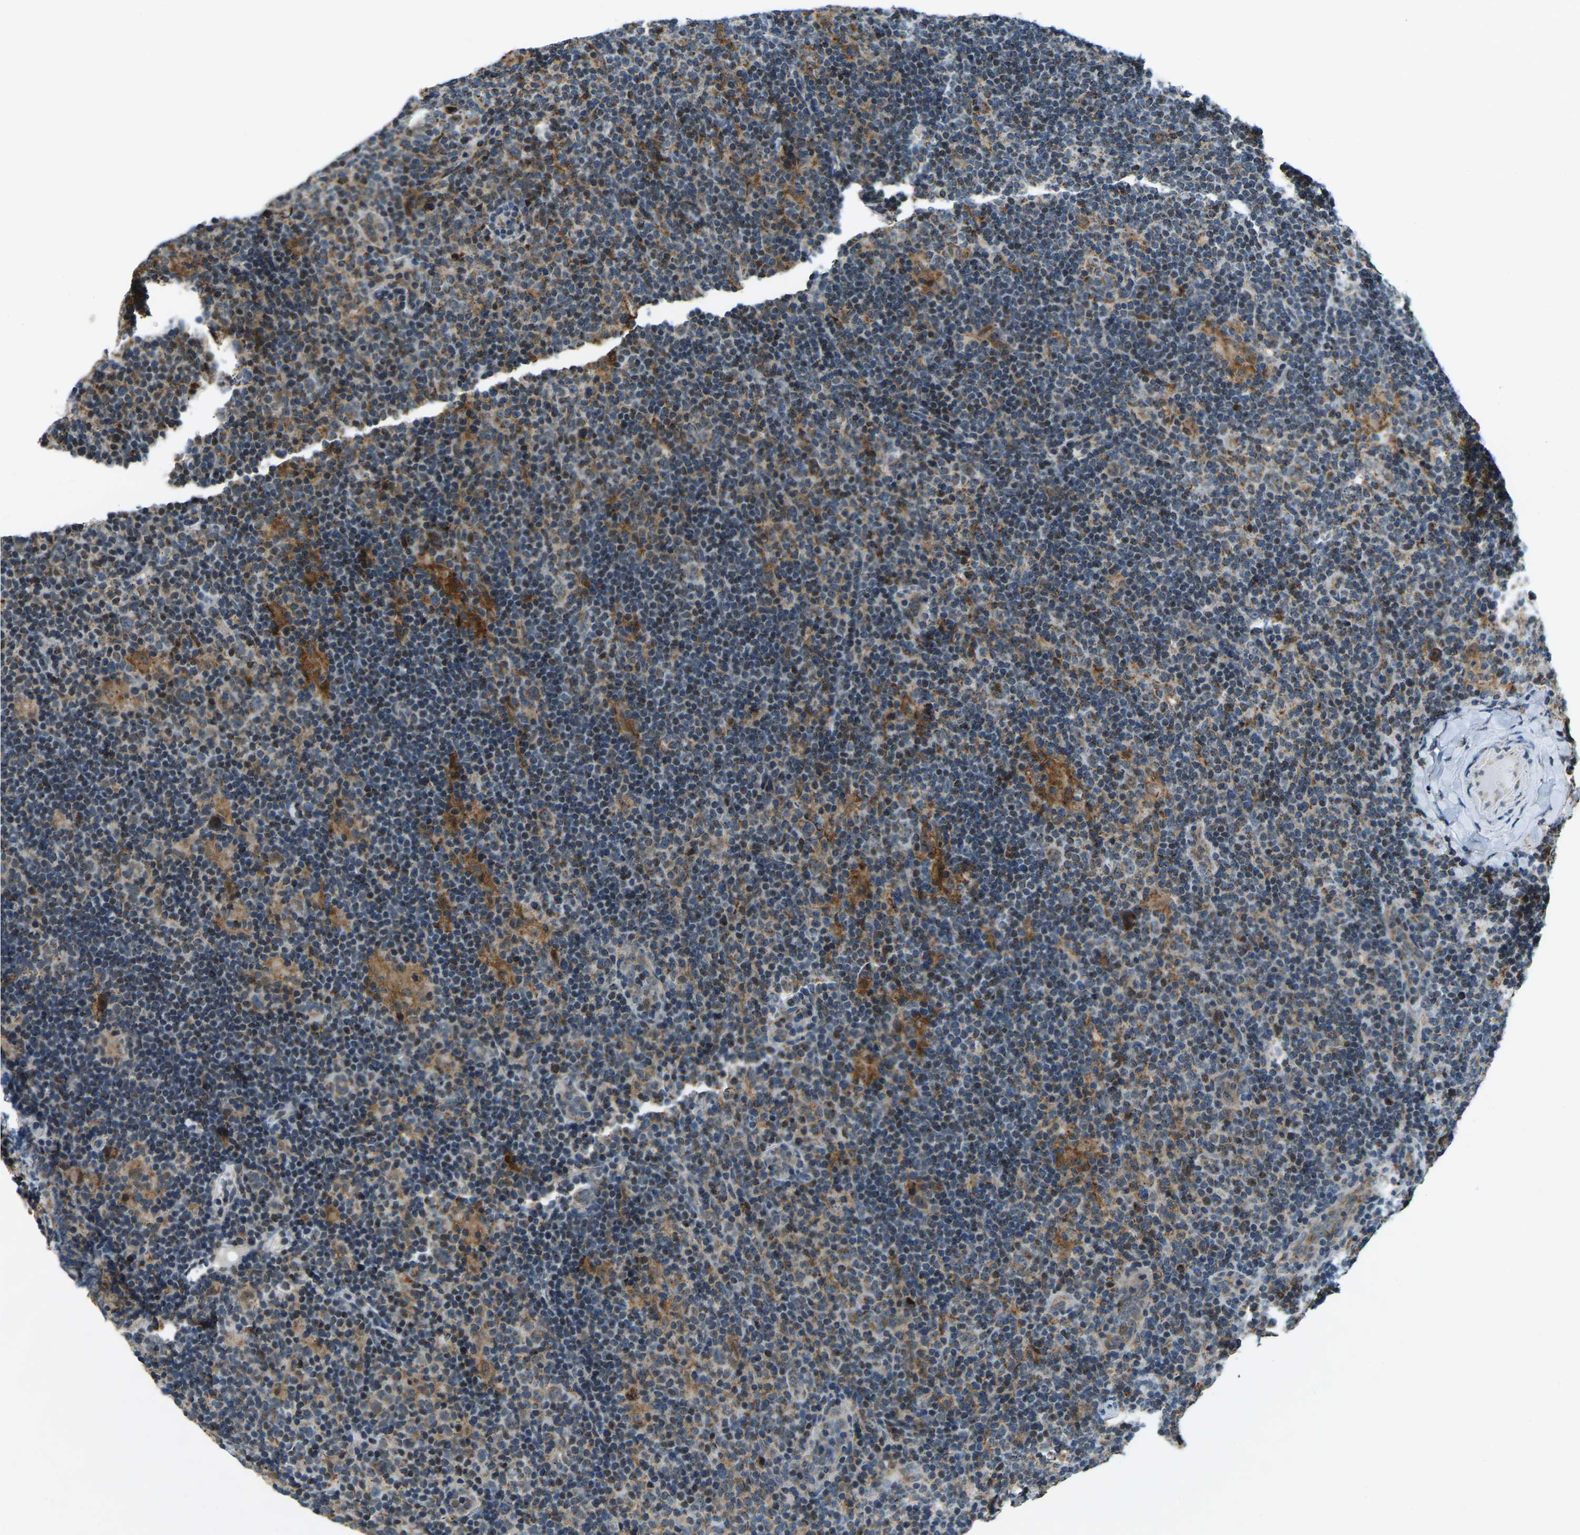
{"staining": {"intensity": "moderate", "quantity": ">75%", "location": "cytoplasmic/membranous"}, "tissue": "lymphoma", "cell_type": "Tumor cells", "image_type": "cancer", "snomed": [{"axis": "morphology", "description": "Hodgkin's disease, NOS"}, {"axis": "topography", "description": "Lymph node"}], "caption": "Brown immunohistochemical staining in Hodgkin's disease displays moderate cytoplasmic/membranous expression in about >75% of tumor cells.", "gene": "RBM33", "patient": {"sex": "female", "age": 57}}